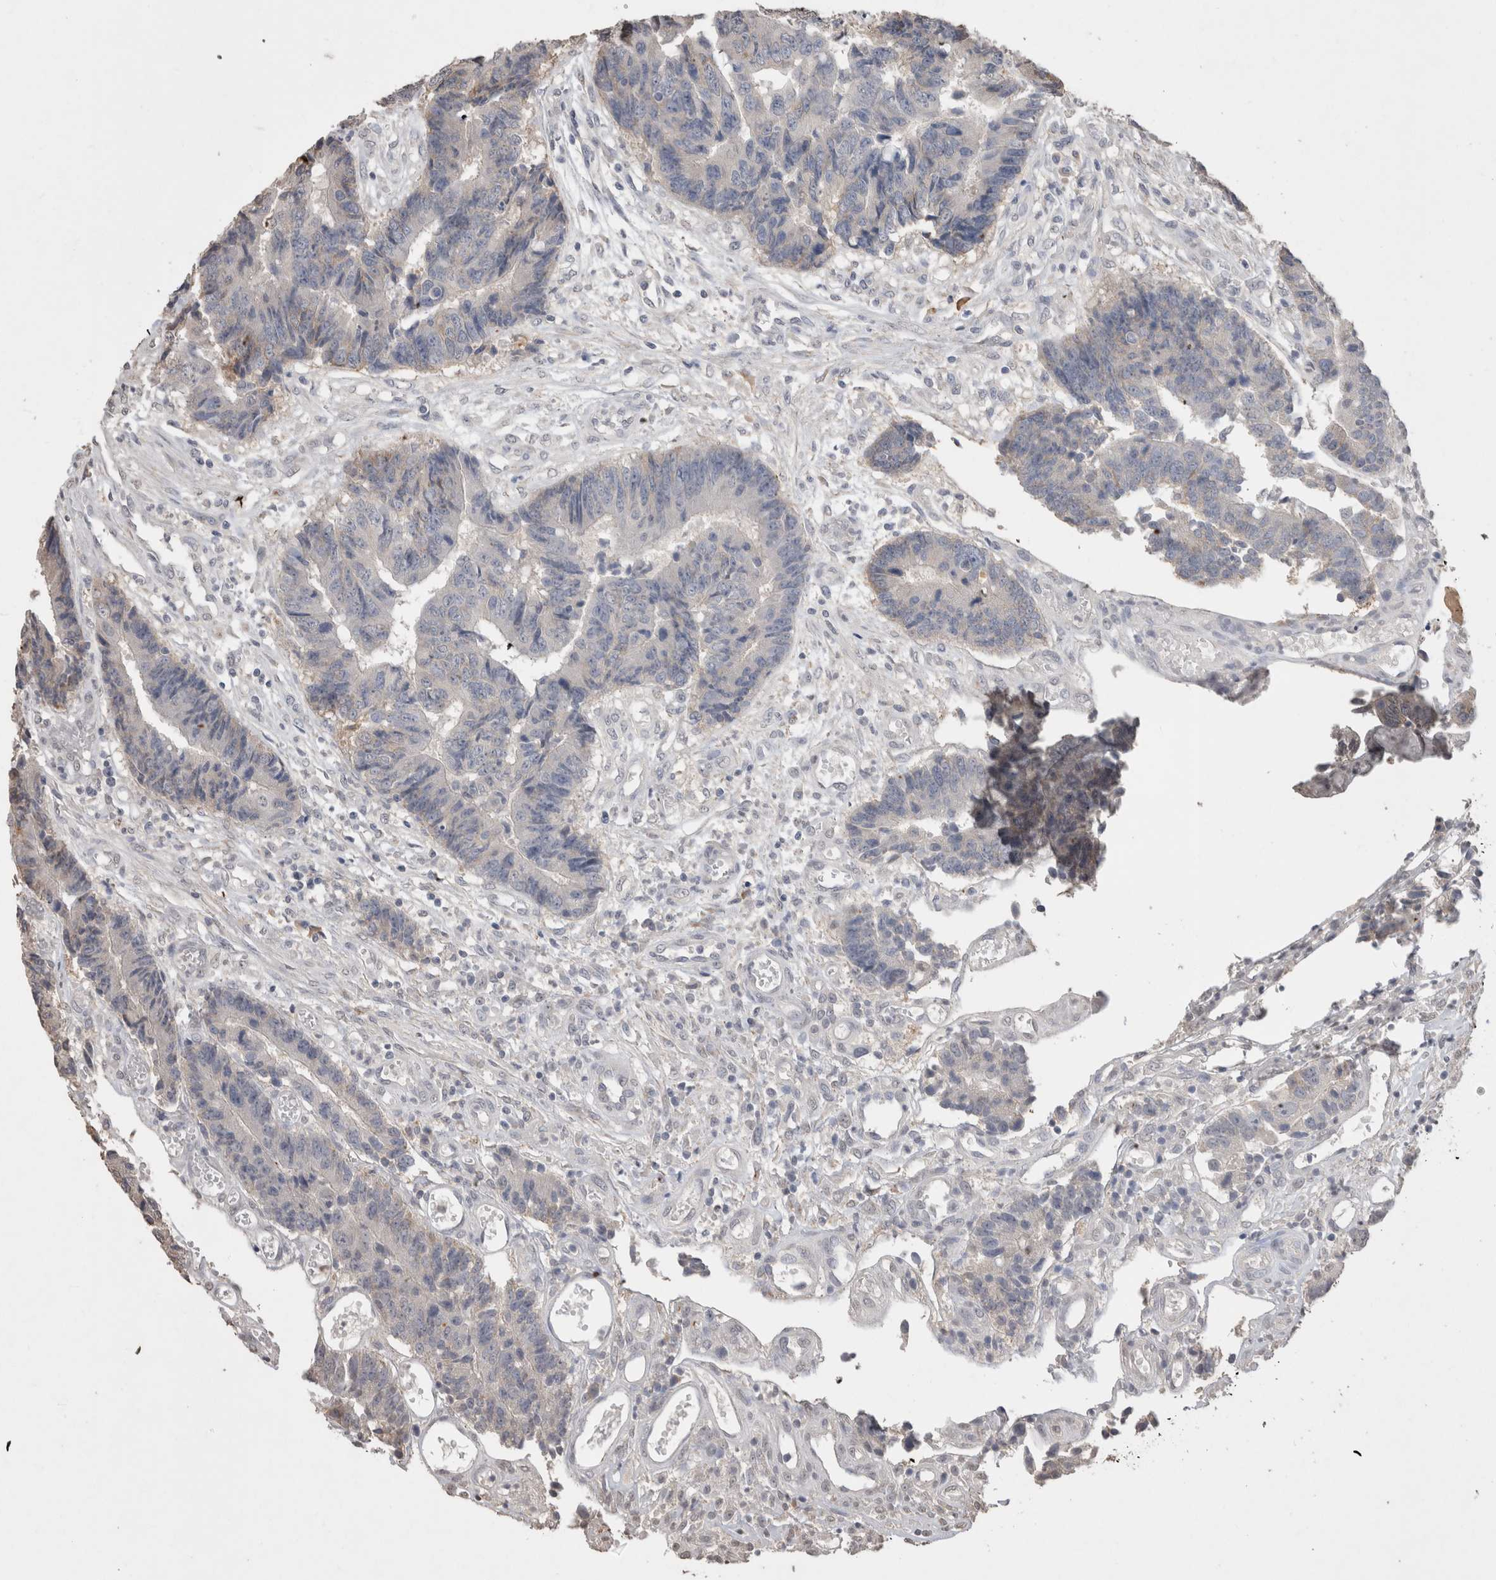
{"staining": {"intensity": "negative", "quantity": "none", "location": "none"}, "tissue": "colorectal cancer", "cell_type": "Tumor cells", "image_type": "cancer", "snomed": [{"axis": "morphology", "description": "Adenocarcinoma, NOS"}, {"axis": "topography", "description": "Rectum"}], "caption": "Immunohistochemical staining of colorectal cancer (adenocarcinoma) displays no significant positivity in tumor cells.", "gene": "NAALADL2", "patient": {"sex": "male", "age": 84}}